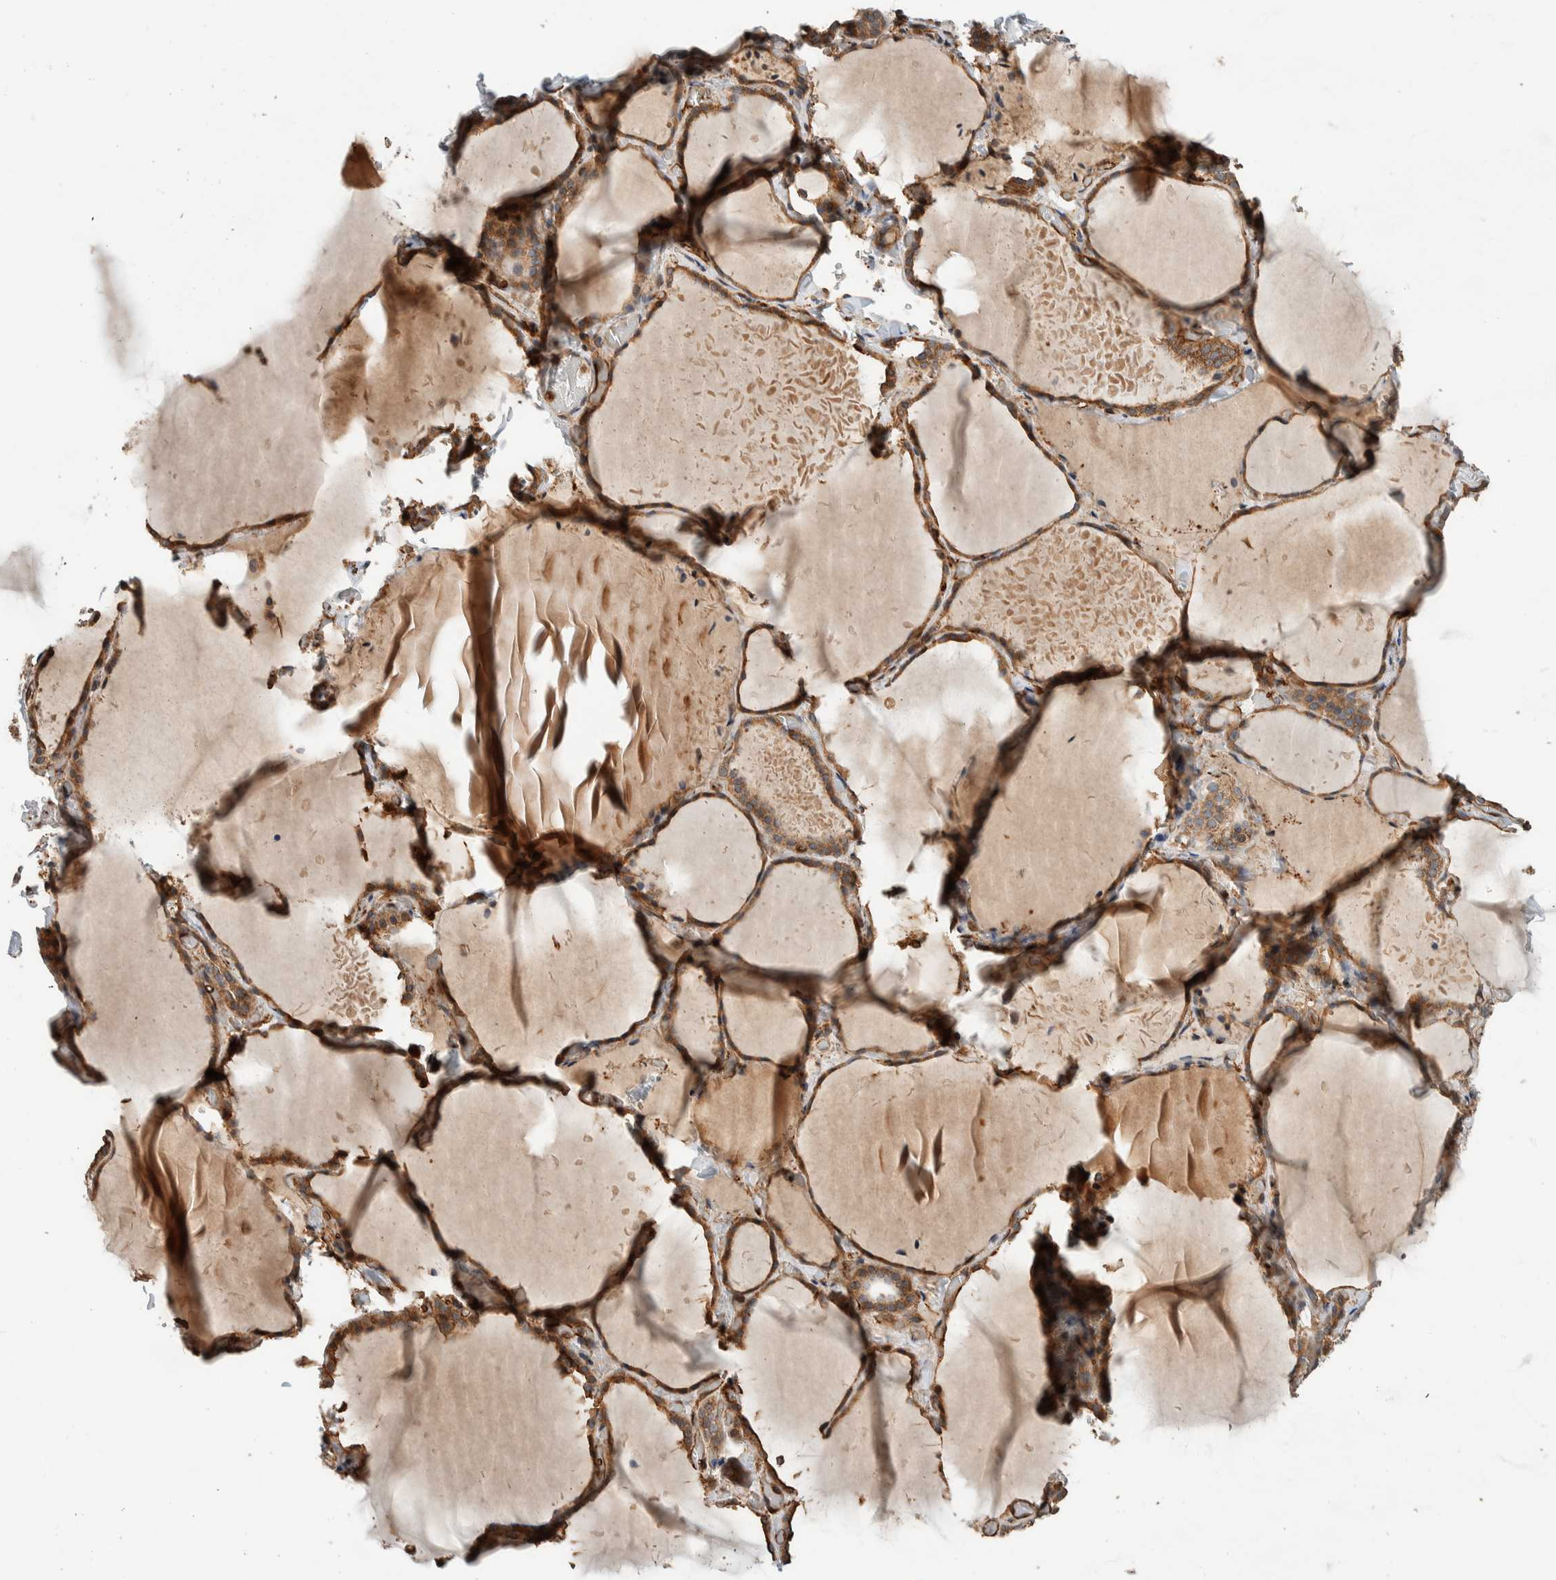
{"staining": {"intensity": "moderate", "quantity": ">75%", "location": "cytoplasmic/membranous"}, "tissue": "thyroid gland", "cell_type": "Glandular cells", "image_type": "normal", "snomed": [{"axis": "morphology", "description": "Normal tissue, NOS"}, {"axis": "topography", "description": "Thyroid gland"}], "caption": "Thyroid gland stained with a brown dye reveals moderate cytoplasmic/membranous positive positivity in about >75% of glandular cells.", "gene": "VPS53", "patient": {"sex": "female", "age": 22}}